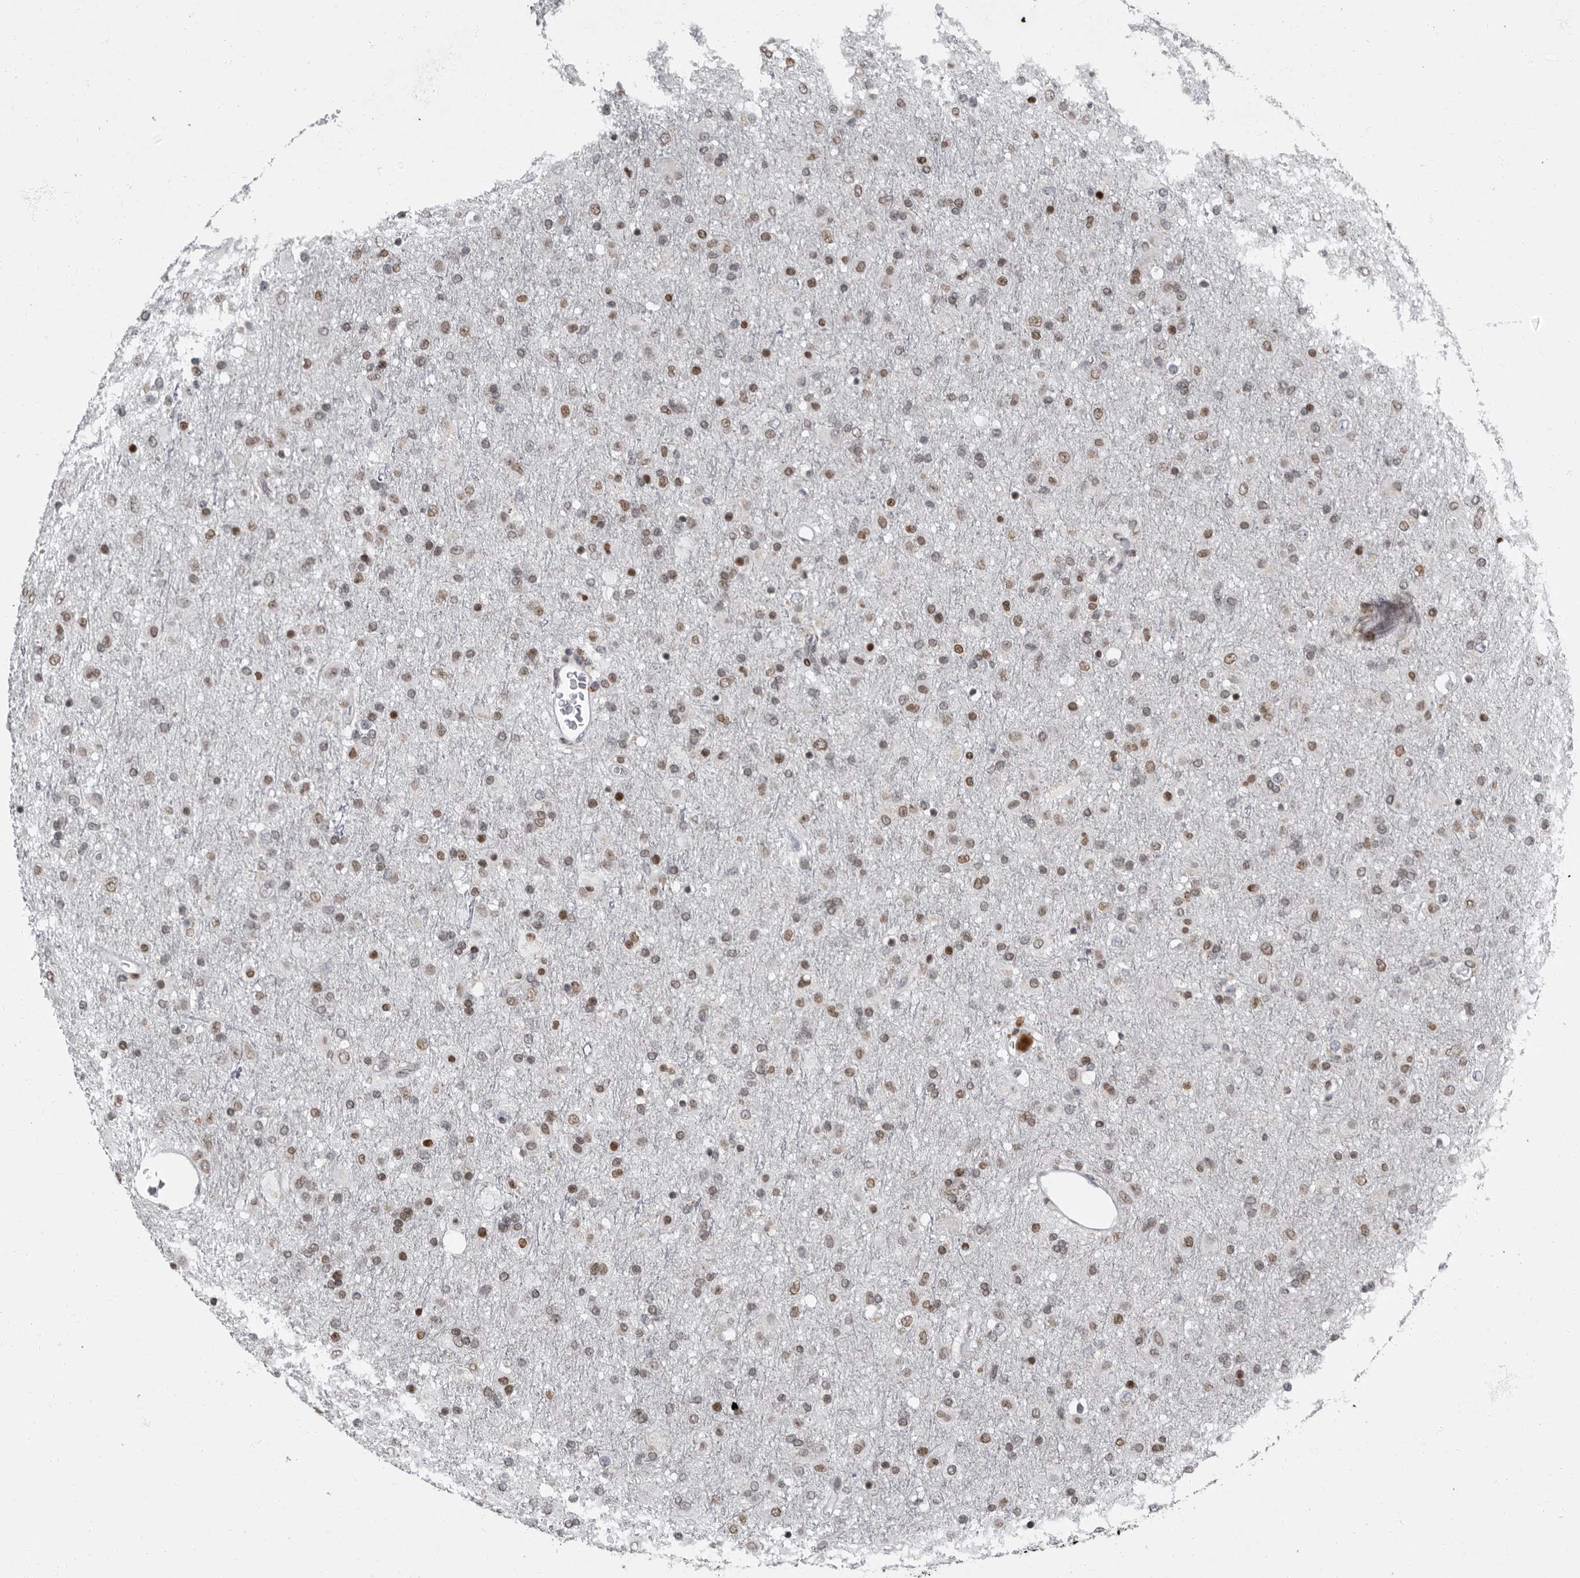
{"staining": {"intensity": "moderate", "quantity": "25%-75%", "location": "nuclear"}, "tissue": "glioma", "cell_type": "Tumor cells", "image_type": "cancer", "snomed": [{"axis": "morphology", "description": "Glioma, malignant, Low grade"}, {"axis": "topography", "description": "Brain"}], "caption": "Glioma tissue demonstrates moderate nuclear positivity in approximately 25%-75% of tumor cells, visualized by immunohistochemistry. The staining was performed using DAB to visualize the protein expression in brown, while the nuclei were stained in blue with hematoxylin (Magnification: 20x).", "gene": "EVI5", "patient": {"sex": "male", "age": 65}}